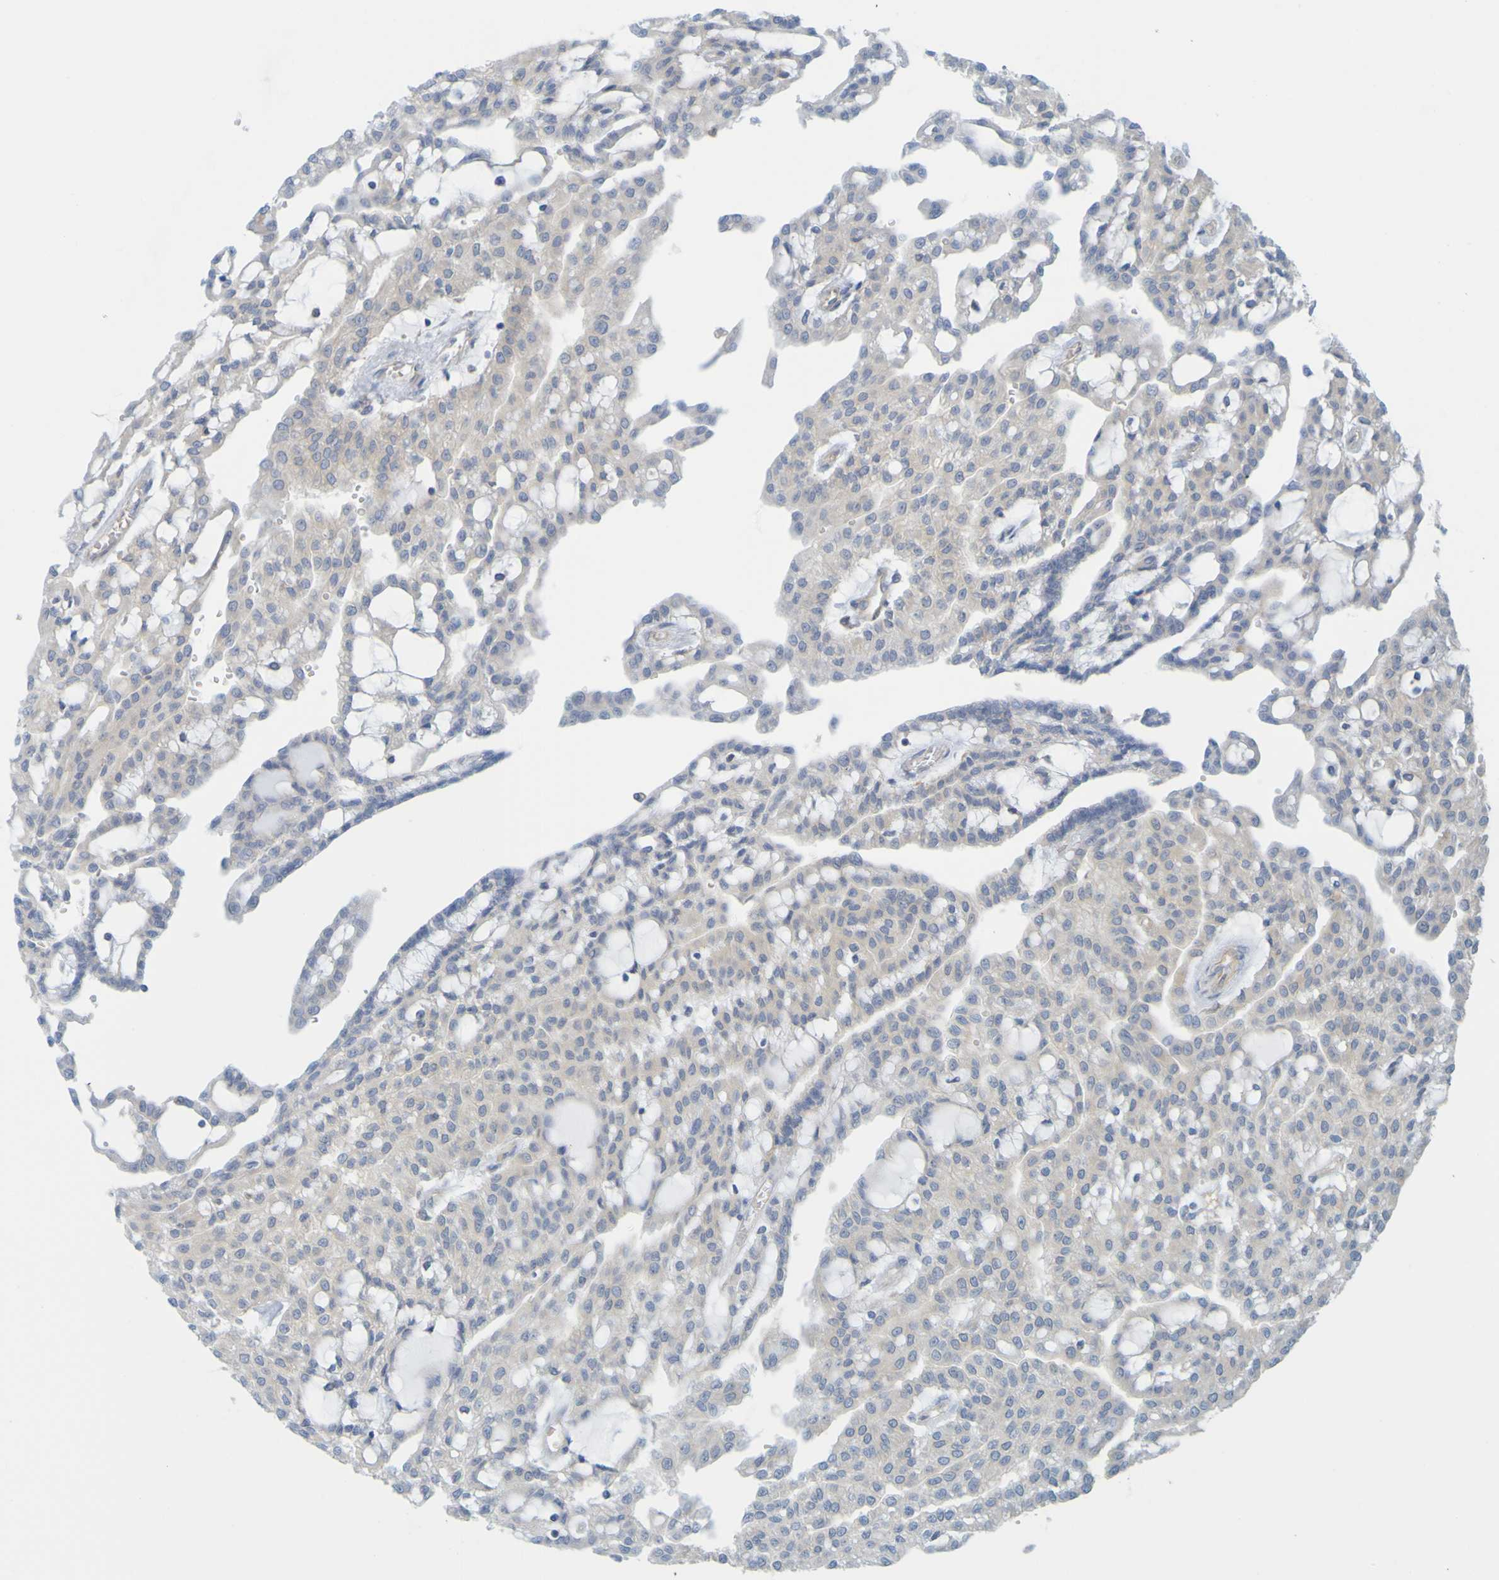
{"staining": {"intensity": "negative", "quantity": "none", "location": "none"}, "tissue": "renal cancer", "cell_type": "Tumor cells", "image_type": "cancer", "snomed": [{"axis": "morphology", "description": "Adenocarcinoma, NOS"}, {"axis": "topography", "description": "Kidney"}], "caption": "There is no significant staining in tumor cells of renal cancer. (Stains: DAB IHC with hematoxylin counter stain, Microscopy: brightfield microscopy at high magnification).", "gene": "APPL1", "patient": {"sex": "male", "age": 63}}